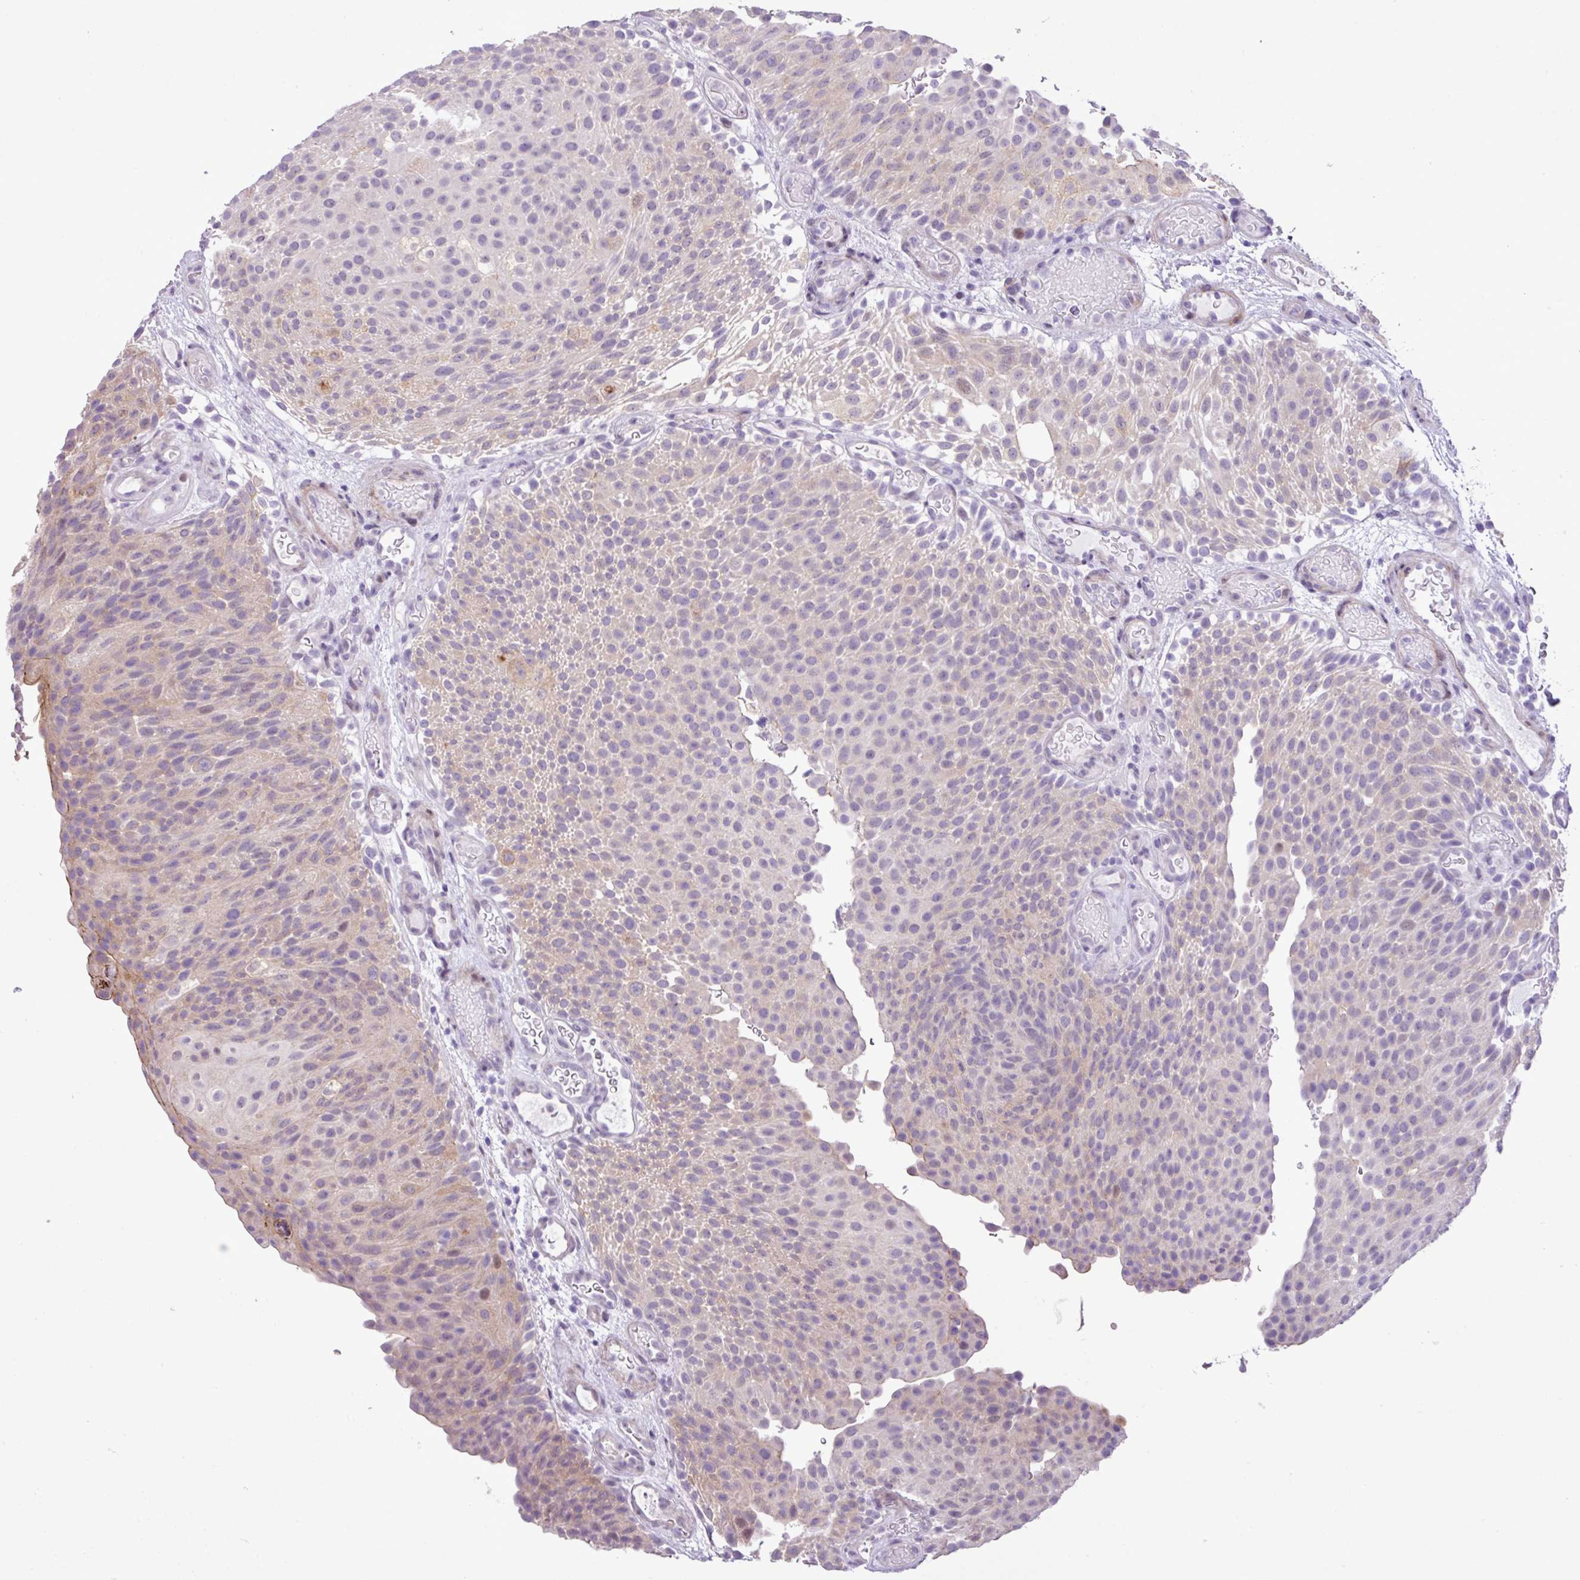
{"staining": {"intensity": "weak", "quantity": "<25%", "location": "cytoplasmic/membranous,nuclear"}, "tissue": "urothelial cancer", "cell_type": "Tumor cells", "image_type": "cancer", "snomed": [{"axis": "morphology", "description": "Urothelial carcinoma, Low grade"}, {"axis": "topography", "description": "Urinary bladder"}], "caption": "The photomicrograph demonstrates no significant staining in tumor cells of urothelial cancer.", "gene": "YLPM1", "patient": {"sex": "male", "age": 78}}